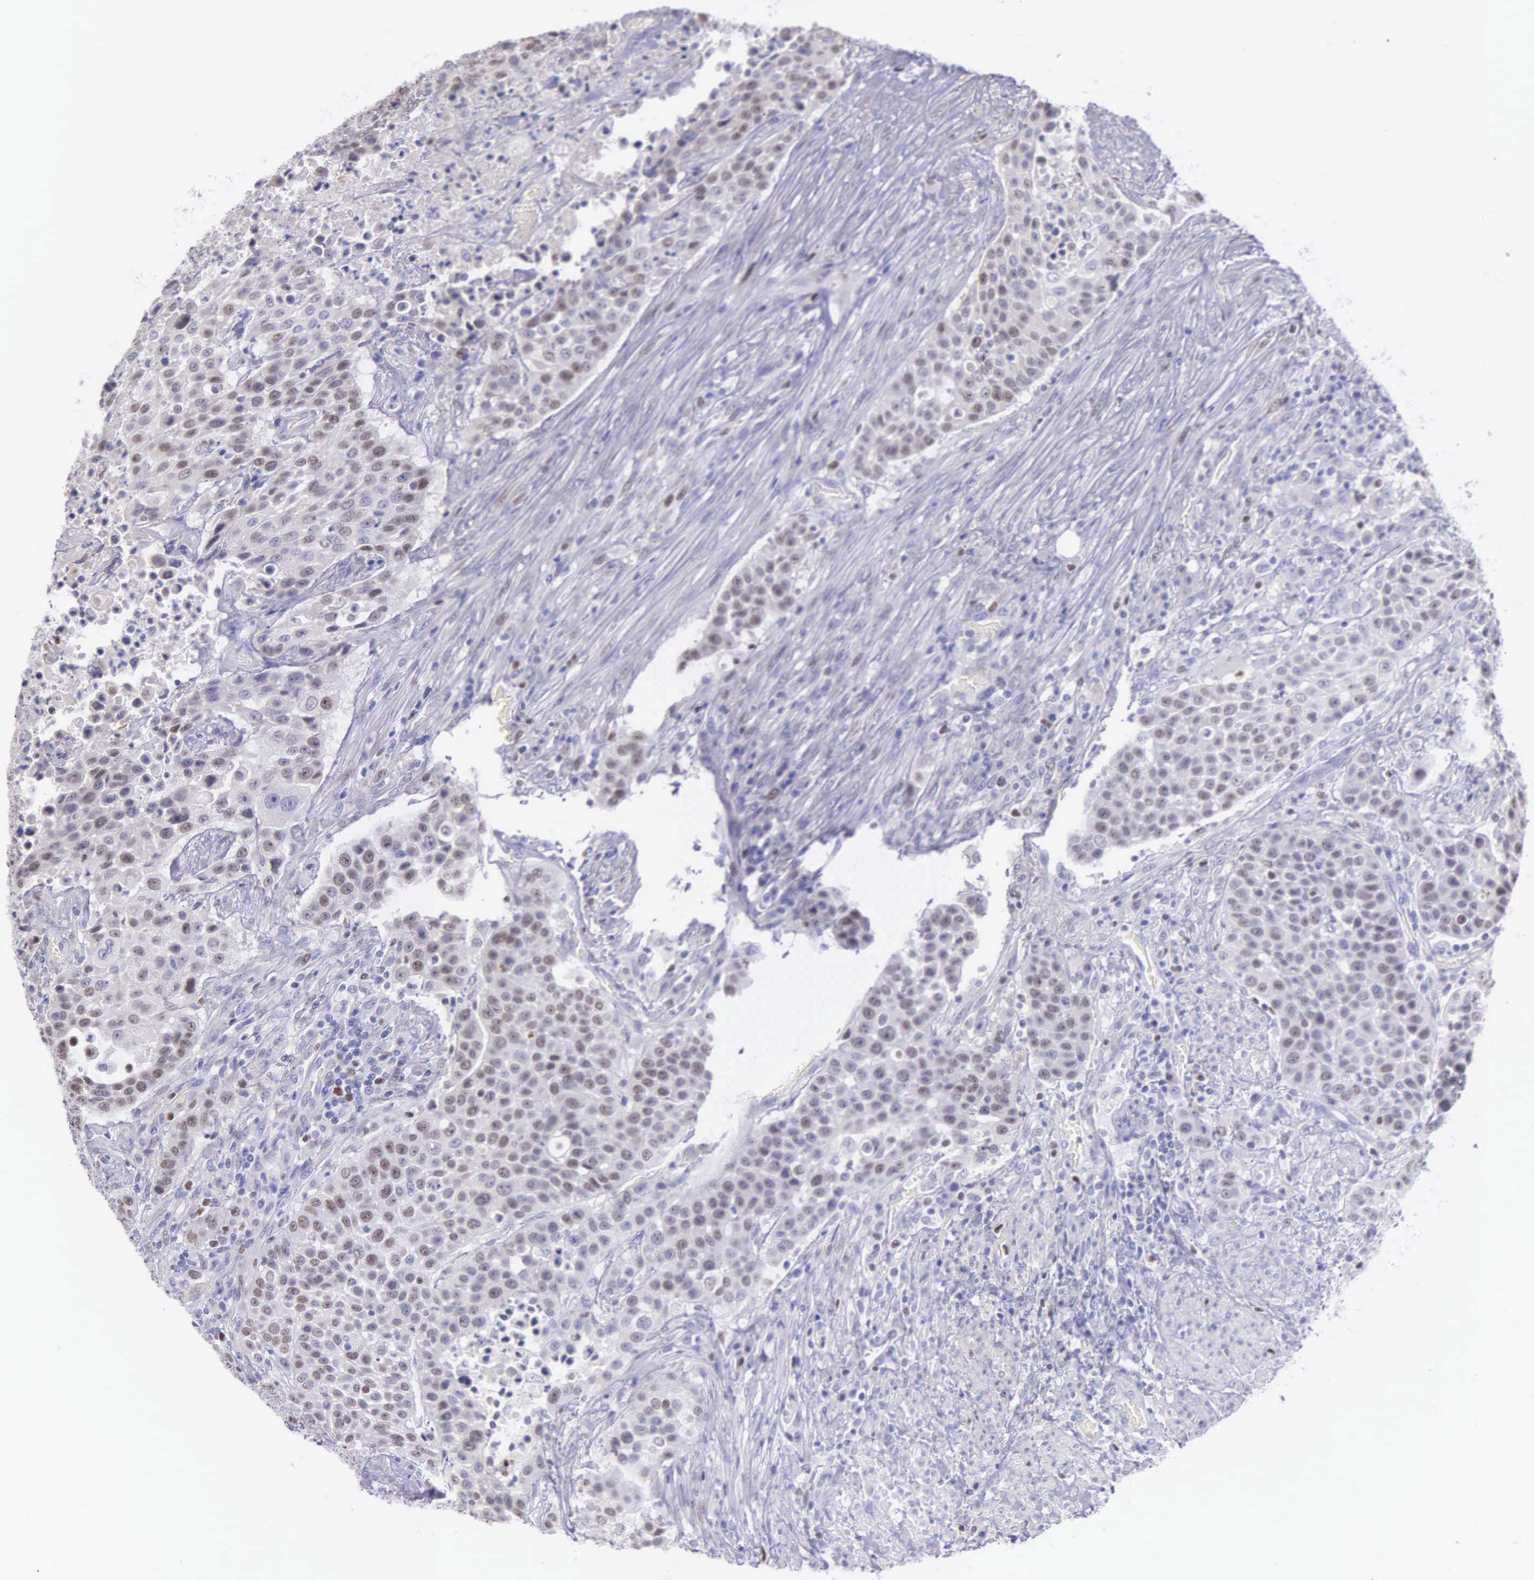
{"staining": {"intensity": "moderate", "quantity": "25%-75%", "location": "nuclear"}, "tissue": "urothelial cancer", "cell_type": "Tumor cells", "image_type": "cancer", "snomed": [{"axis": "morphology", "description": "Urothelial carcinoma, High grade"}, {"axis": "topography", "description": "Urinary bladder"}], "caption": "High-power microscopy captured an IHC image of urothelial cancer, revealing moderate nuclear expression in approximately 25%-75% of tumor cells.", "gene": "MCM5", "patient": {"sex": "male", "age": 74}}